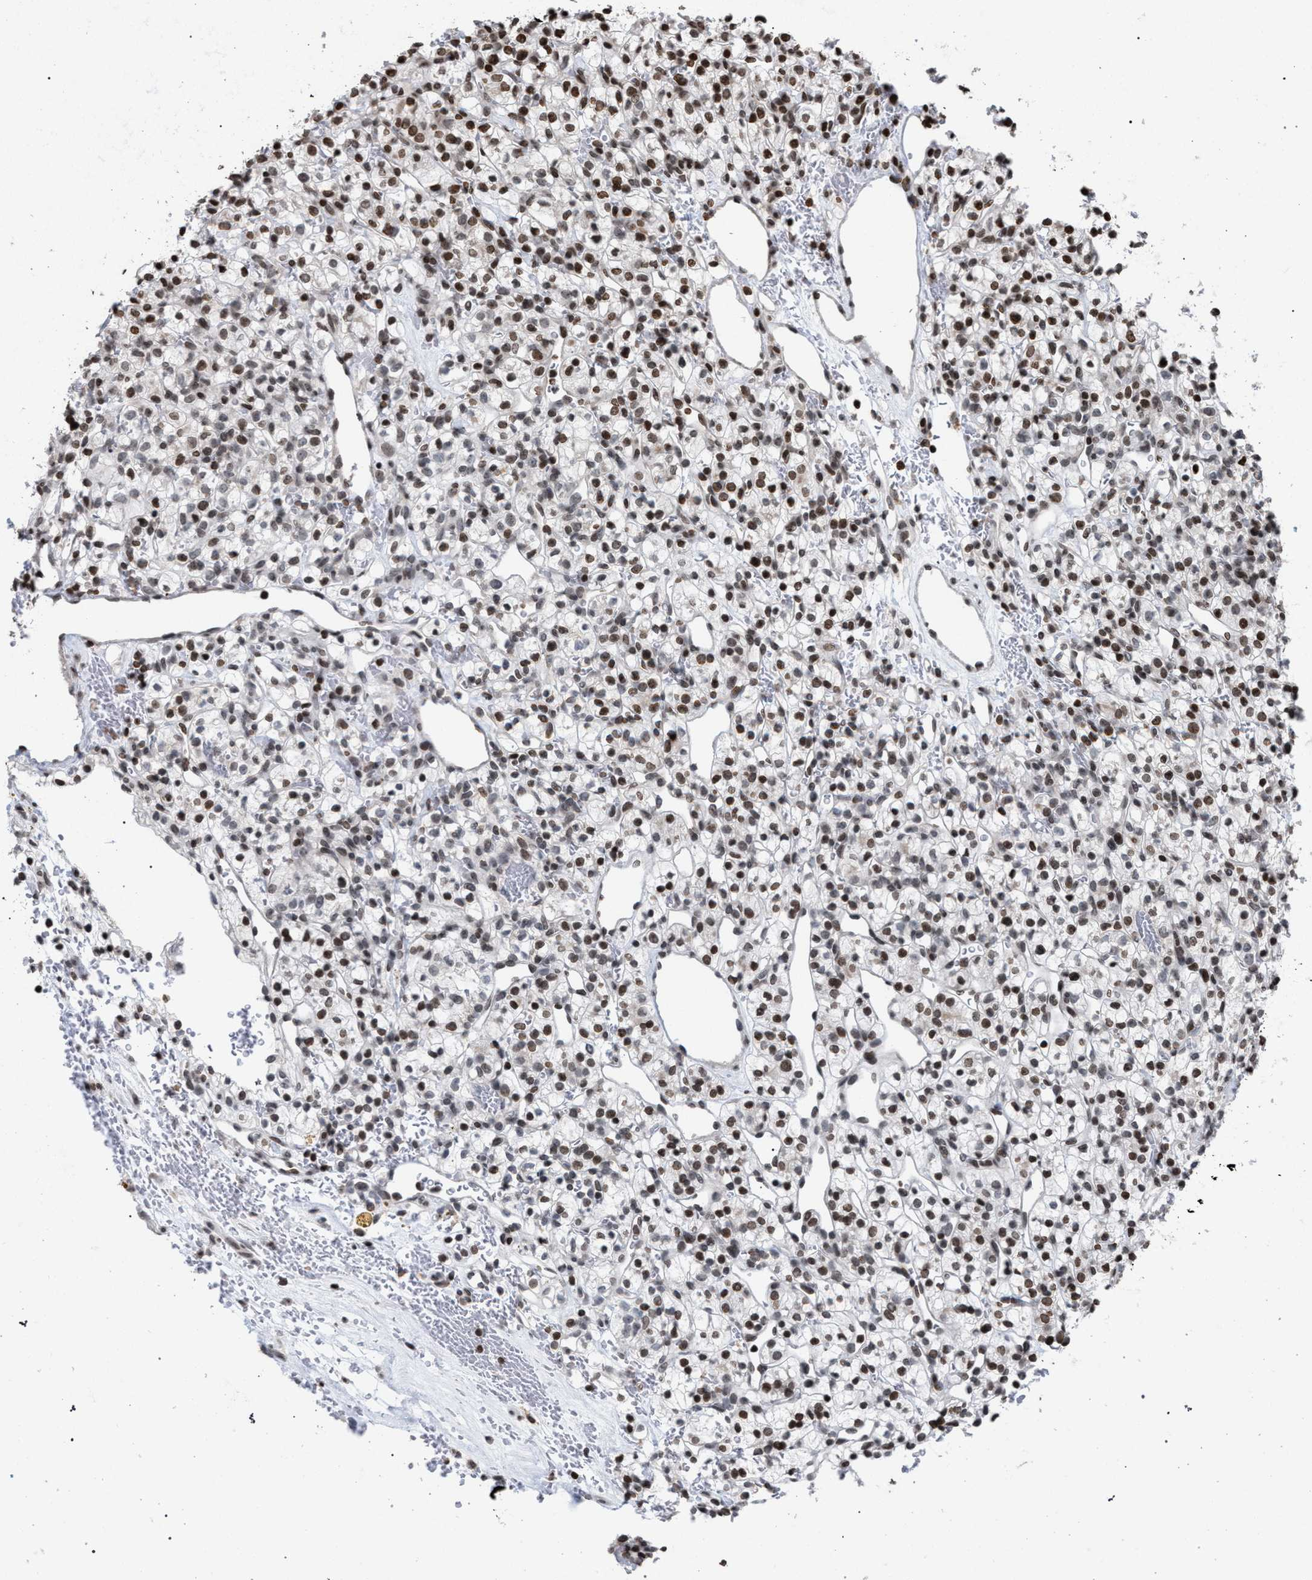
{"staining": {"intensity": "moderate", "quantity": ">75%", "location": "nuclear"}, "tissue": "renal cancer", "cell_type": "Tumor cells", "image_type": "cancer", "snomed": [{"axis": "morphology", "description": "Adenocarcinoma, NOS"}, {"axis": "topography", "description": "Kidney"}], "caption": "This is an image of immunohistochemistry (IHC) staining of renal cancer (adenocarcinoma), which shows moderate staining in the nuclear of tumor cells.", "gene": "FOXD3", "patient": {"sex": "female", "age": 57}}